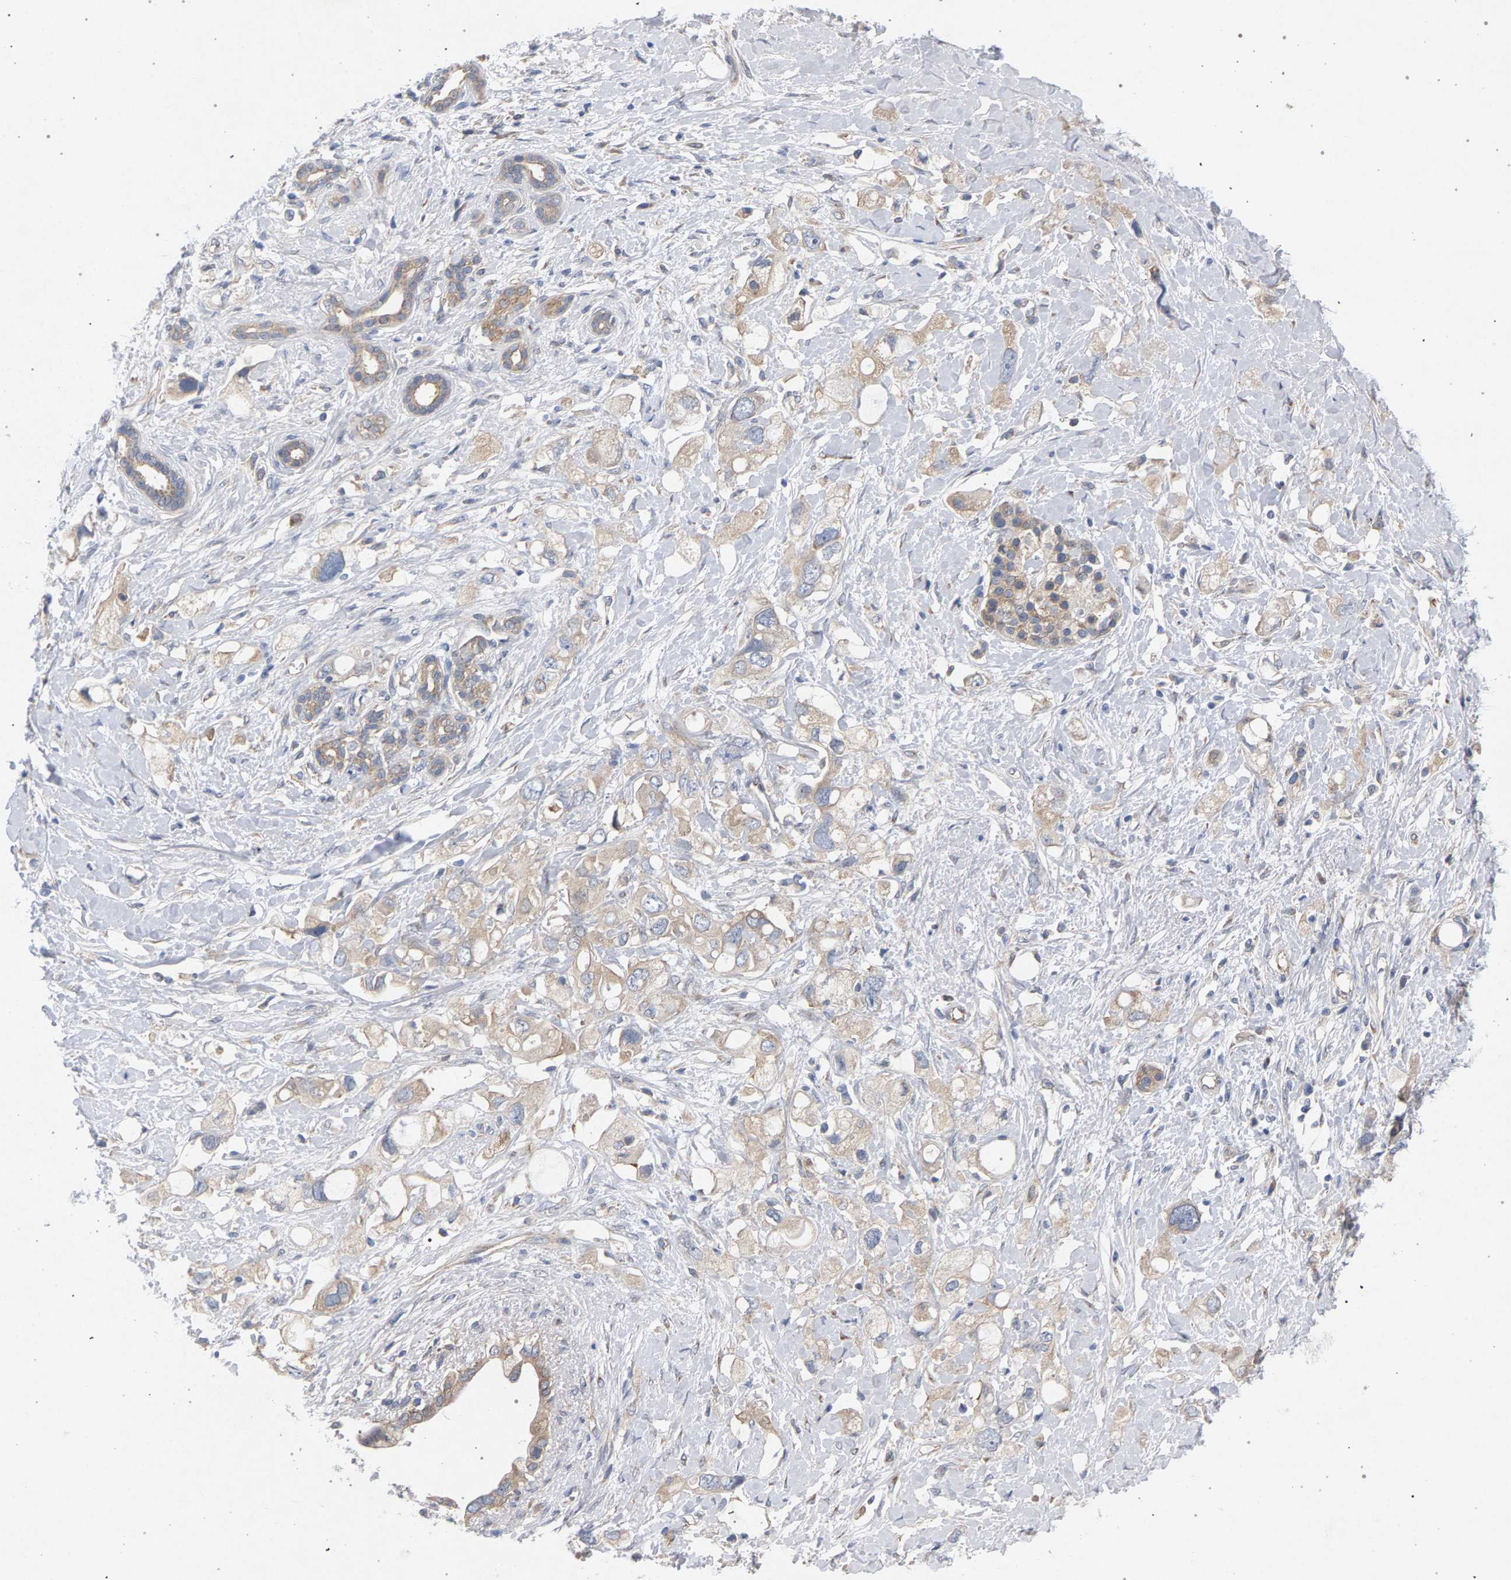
{"staining": {"intensity": "weak", "quantity": ">75%", "location": "cytoplasmic/membranous"}, "tissue": "pancreatic cancer", "cell_type": "Tumor cells", "image_type": "cancer", "snomed": [{"axis": "morphology", "description": "Adenocarcinoma, NOS"}, {"axis": "topography", "description": "Pancreas"}], "caption": "Approximately >75% of tumor cells in adenocarcinoma (pancreatic) exhibit weak cytoplasmic/membranous protein positivity as visualized by brown immunohistochemical staining.", "gene": "MAMDC2", "patient": {"sex": "female", "age": 56}}